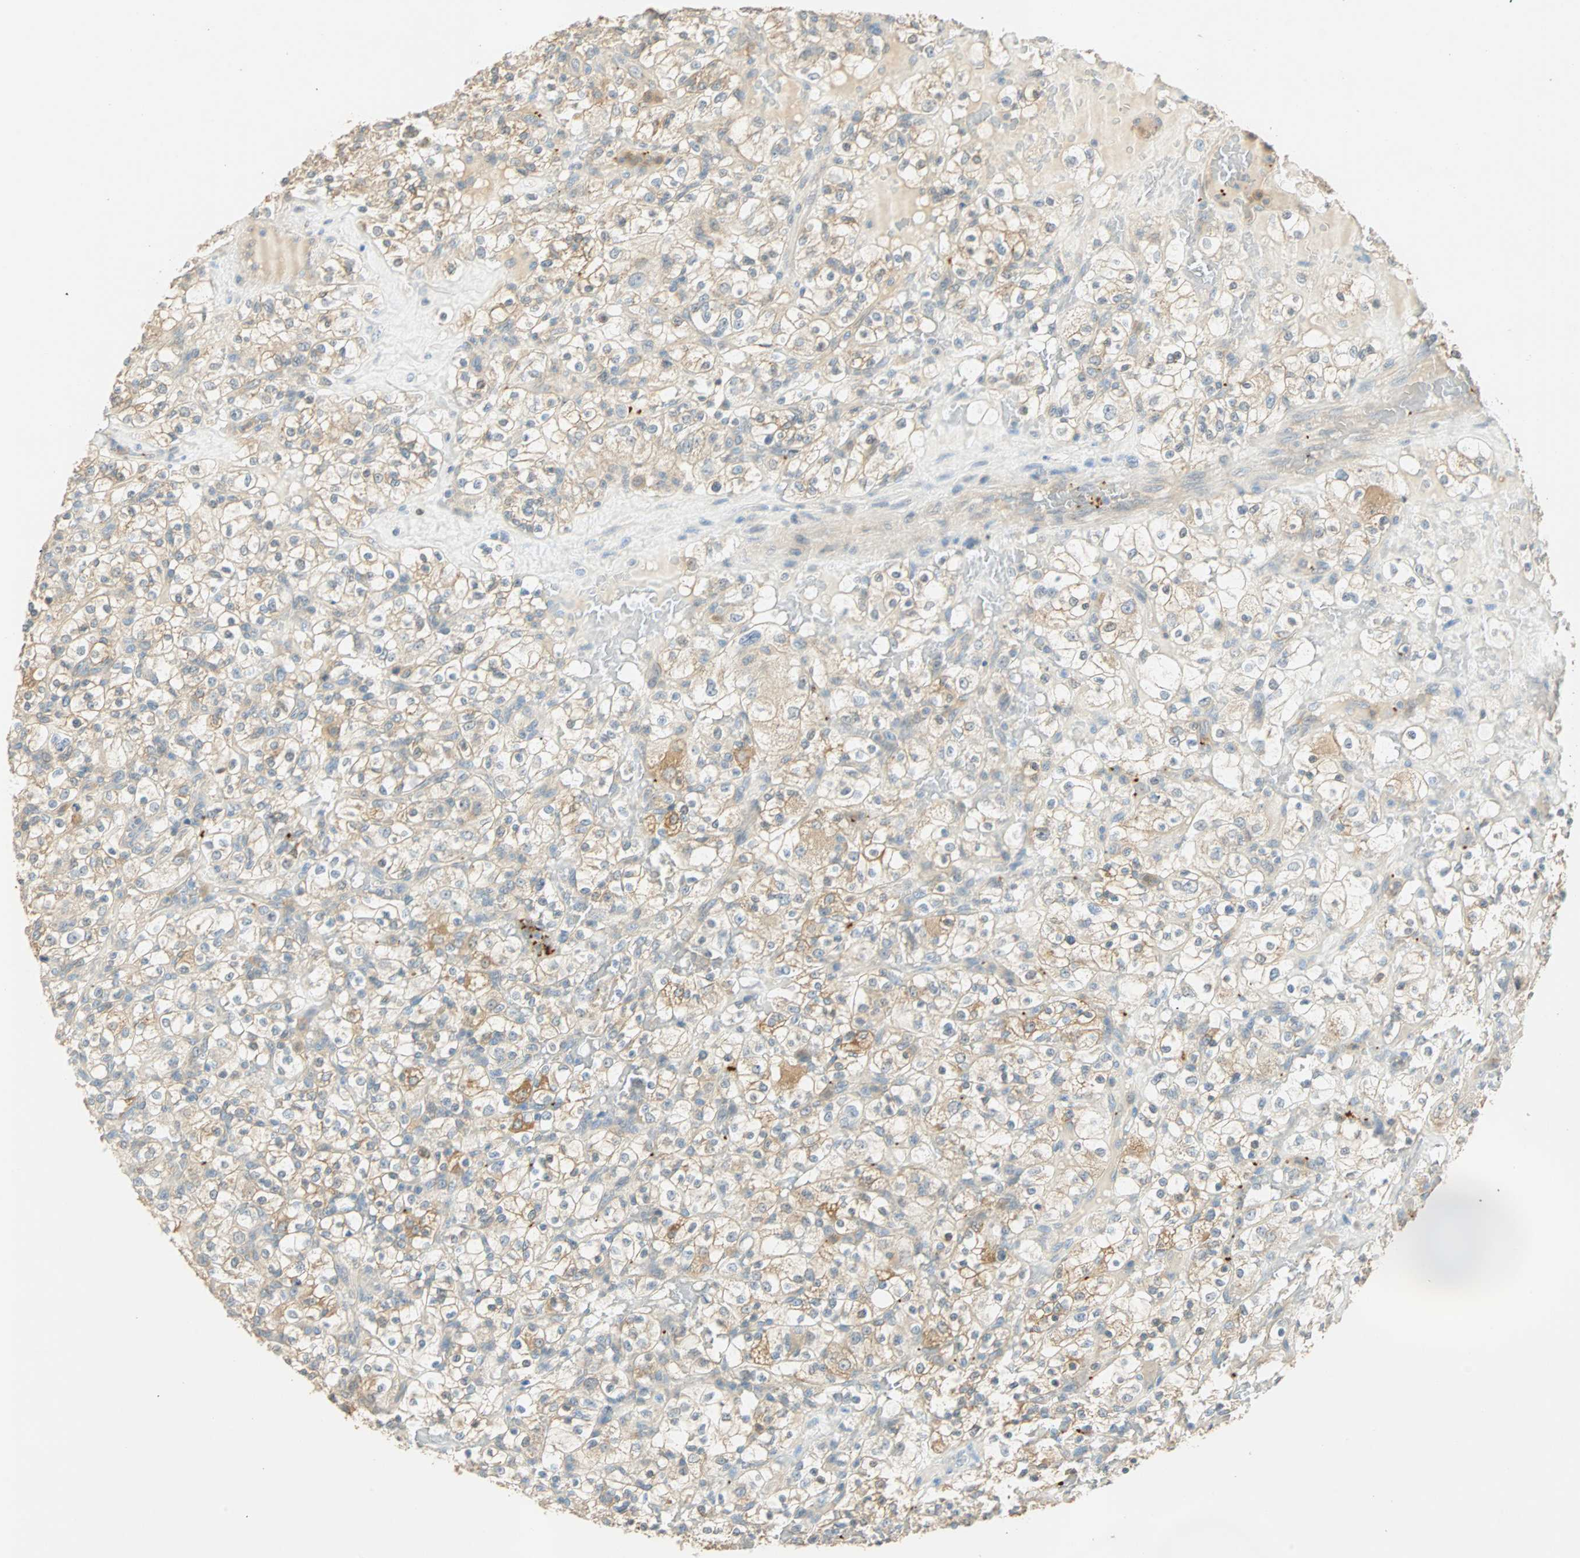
{"staining": {"intensity": "weak", "quantity": "25%-75%", "location": "cytoplasmic/membranous"}, "tissue": "renal cancer", "cell_type": "Tumor cells", "image_type": "cancer", "snomed": [{"axis": "morphology", "description": "Normal tissue, NOS"}, {"axis": "morphology", "description": "Adenocarcinoma, NOS"}, {"axis": "topography", "description": "Kidney"}], "caption": "Immunohistochemical staining of human renal cancer reveals low levels of weak cytoplasmic/membranous protein expression in approximately 25%-75% of tumor cells.", "gene": "RAD18", "patient": {"sex": "female", "age": 72}}